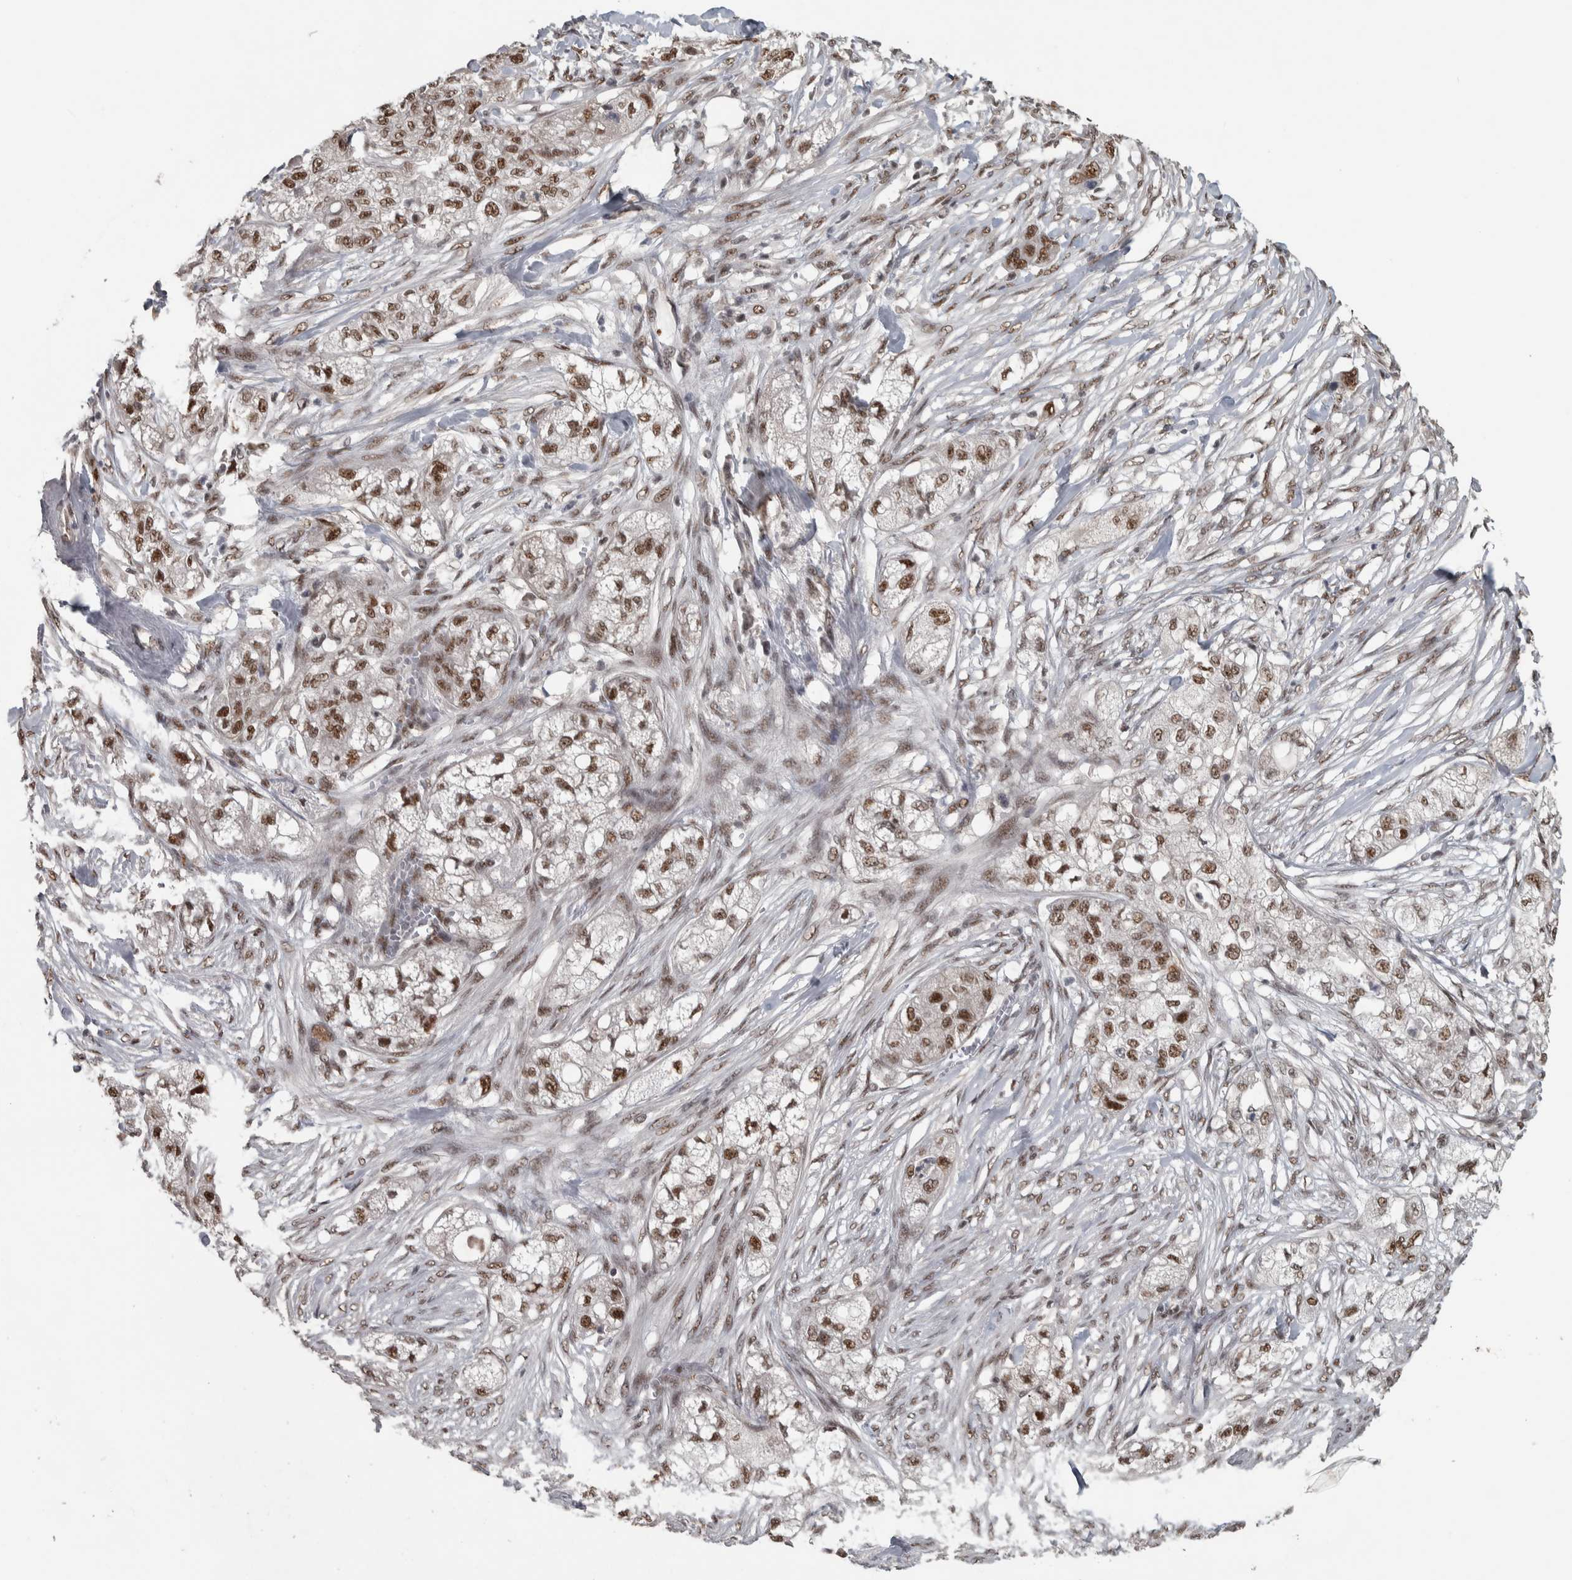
{"staining": {"intensity": "moderate", "quantity": ">75%", "location": "nuclear"}, "tissue": "pancreatic cancer", "cell_type": "Tumor cells", "image_type": "cancer", "snomed": [{"axis": "morphology", "description": "Adenocarcinoma, NOS"}, {"axis": "topography", "description": "Pancreas"}], "caption": "Brown immunohistochemical staining in adenocarcinoma (pancreatic) exhibits moderate nuclear expression in about >75% of tumor cells. The staining is performed using DAB brown chromogen to label protein expression. The nuclei are counter-stained blue using hematoxylin.", "gene": "DDX42", "patient": {"sex": "female", "age": 78}}